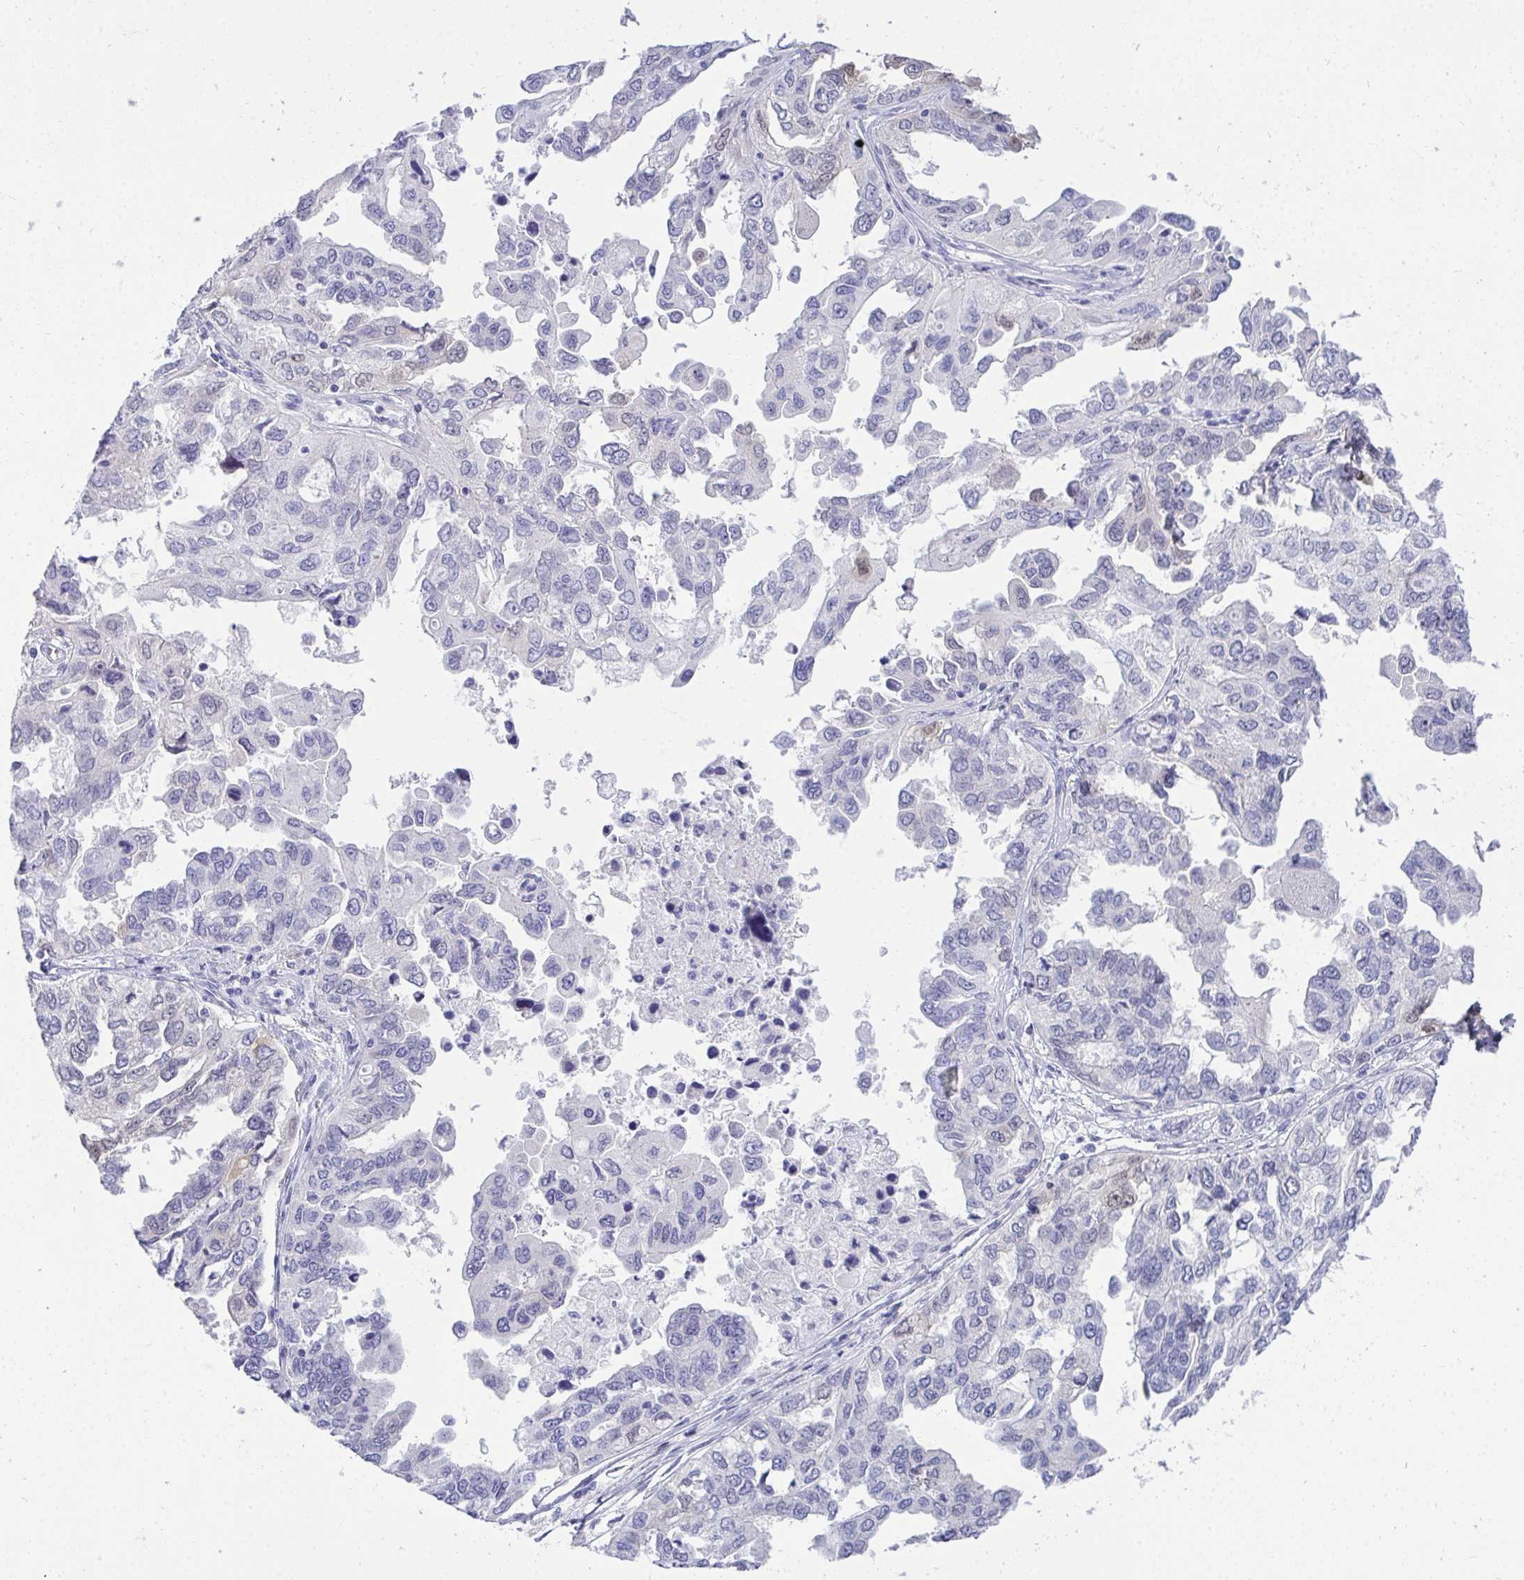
{"staining": {"intensity": "negative", "quantity": "none", "location": "none"}, "tissue": "ovarian cancer", "cell_type": "Tumor cells", "image_type": "cancer", "snomed": [{"axis": "morphology", "description": "Cystadenocarcinoma, serous, NOS"}, {"axis": "topography", "description": "Ovary"}], "caption": "High power microscopy histopathology image of an IHC histopathology image of ovarian cancer, revealing no significant positivity in tumor cells.", "gene": "HSPB6", "patient": {"sex": "female", "age": 53}}